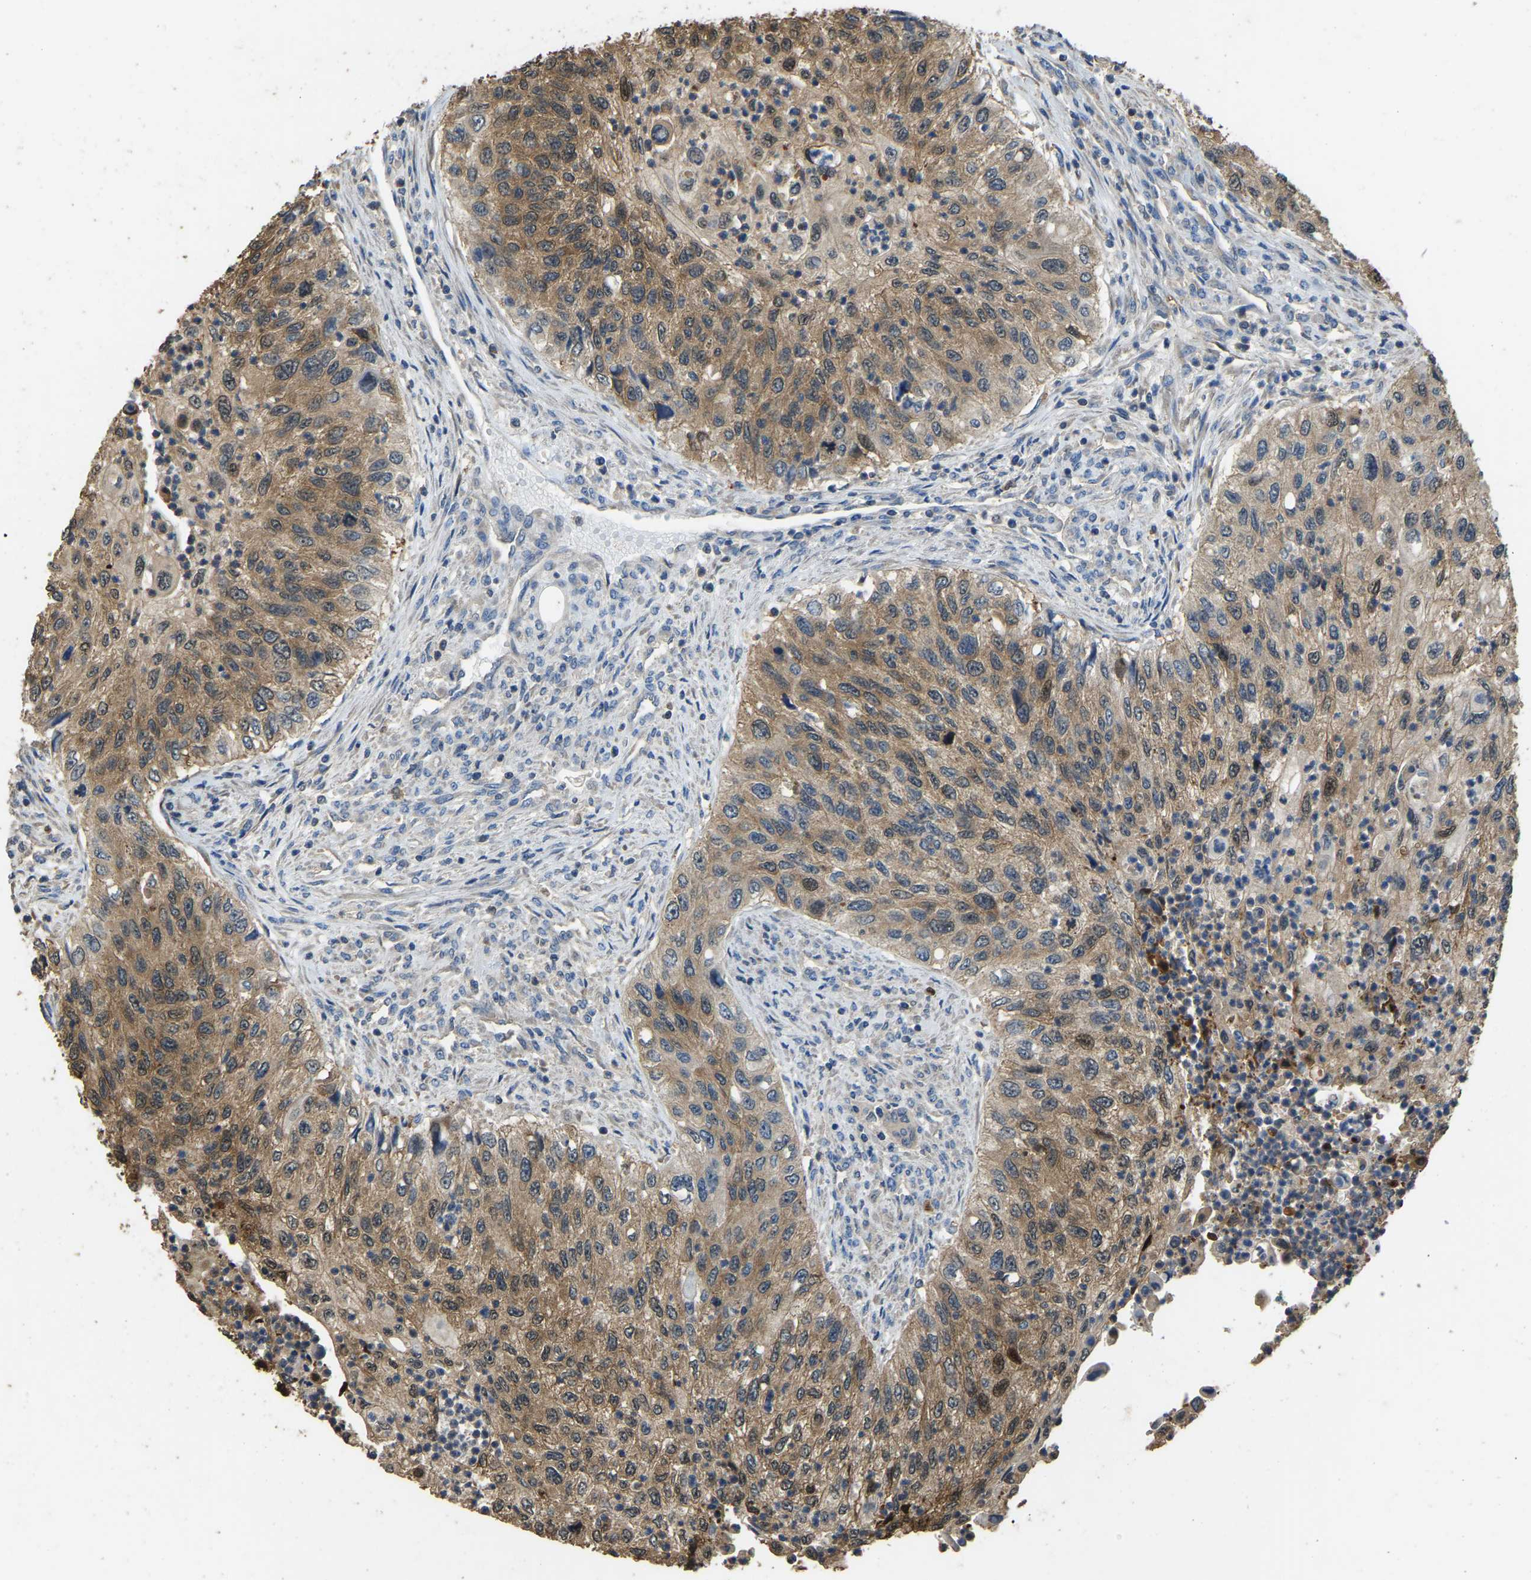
{"staining": {"intensity": "moderate", "quantity": ">75%", "location": "cytoplasmic/membranous"}, "tissue": "urothelial cancer", "cell_type": "Tumor cells", "image_type": "cancer", "snomed": [{"axis": "morphology", "description": "Urothelial carcinoma, High grade"}, {"axis": "topography", "description": "Urinary bladder"}], "caption": "A brown stain labels moderate cytoplasmic/membranous positivity of a protein in human high-grade urothelial carcinoma tumor cells.", "gene": "TUFM", "patient": {"sex": "female", "age": 60}}